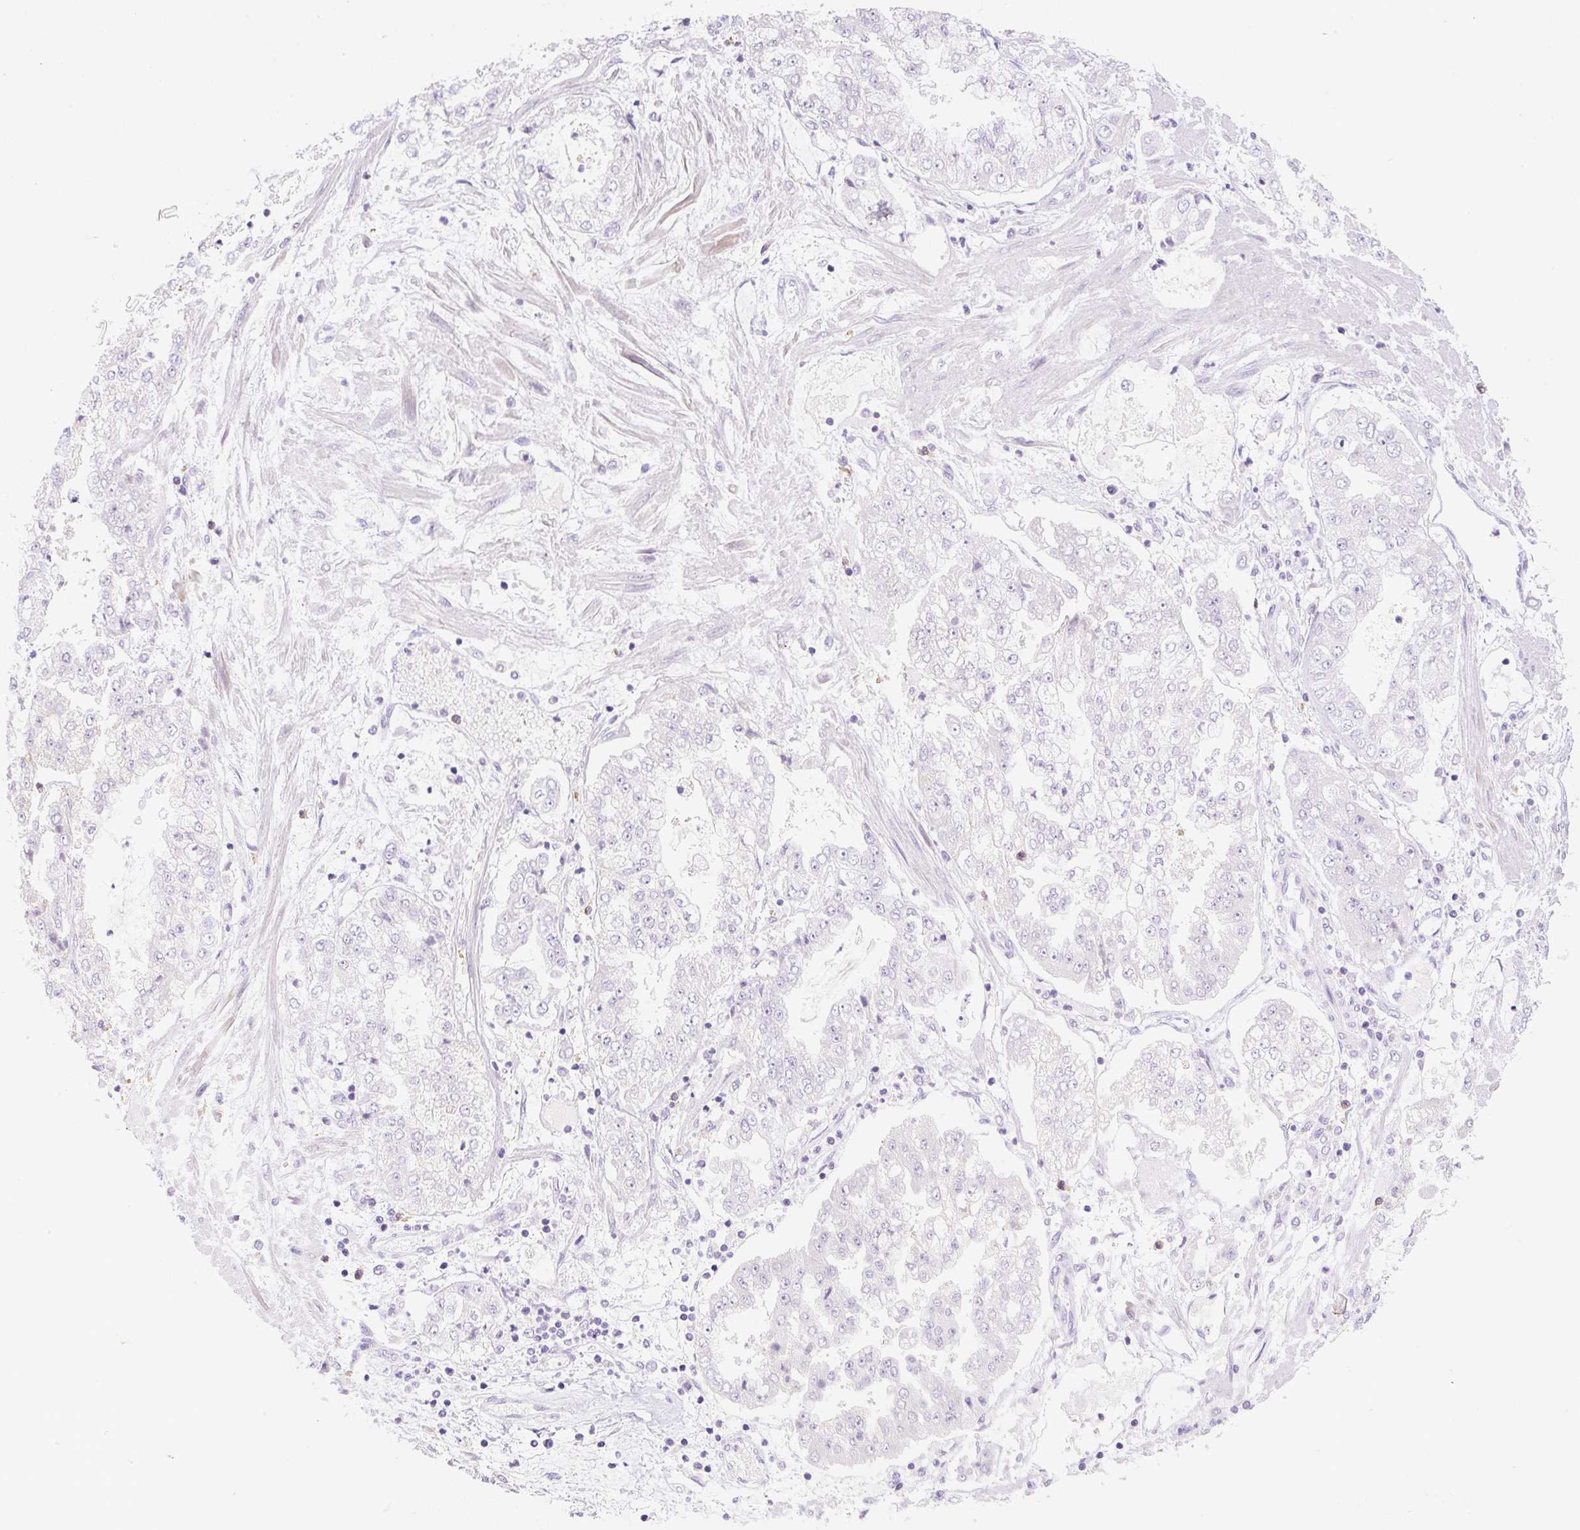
{"staining": {"intensity": "negative", "quantity": "none", "location": "none"}, "tissue": "stomach cancer", "cell_type": "Tumor cells", "image_type": "cancer", "snomed": [{"axis": "morphology", "description": "Adenocarcinoma, NOS"}, {"axis": "topography", "description": "Stomach"}], "caption": "This is a histopathology image of immunohistochemistry (IHC) staining of adenocarcinoma (stomach), which shows no expression in tumor cells. (Stains: DAB IHC with hematoxylin counter stain, Microscopy: brightfield microscopy at high magnification).", "gene": "DENND5A", "patient": {"sex": "male", "age": 76}}